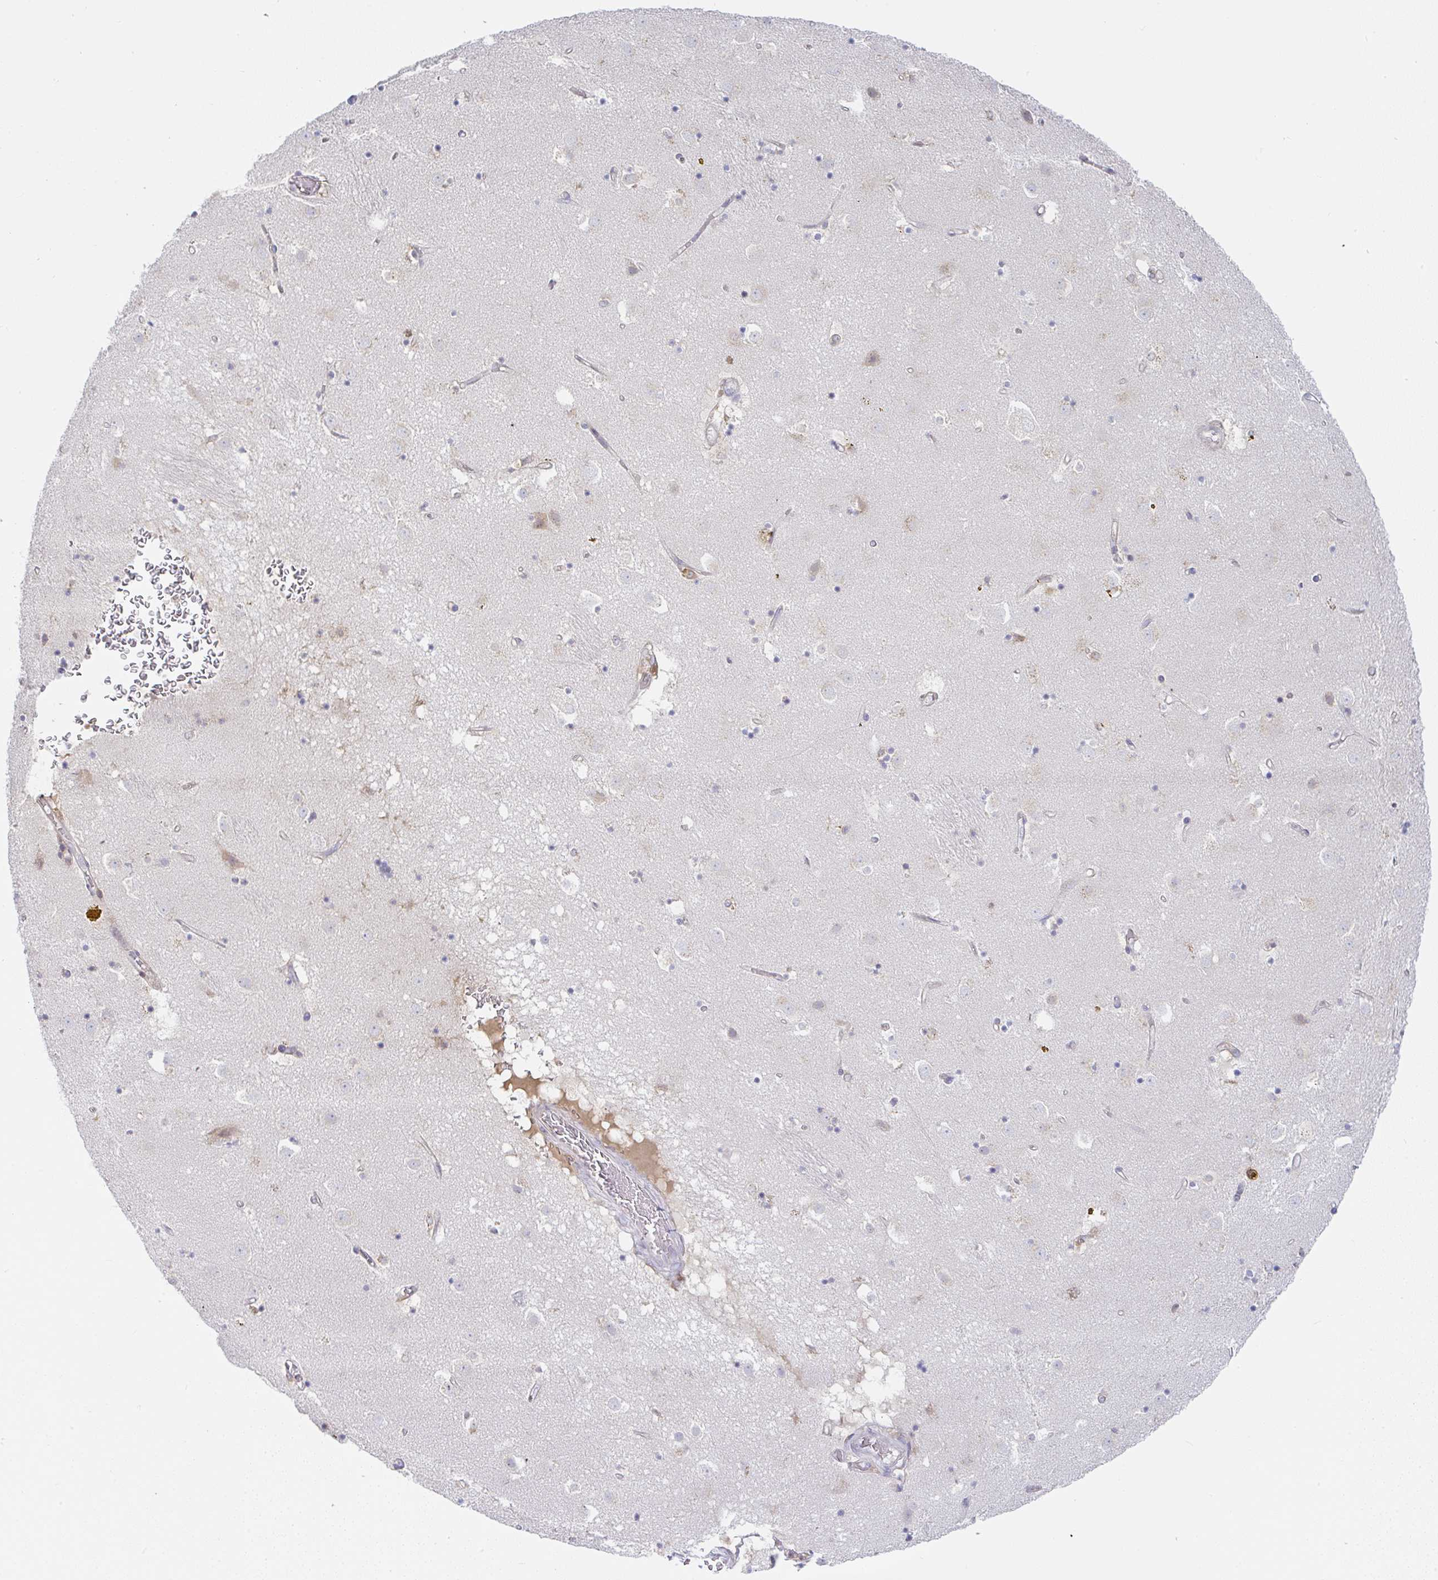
{"staining": {"intensity": "negative", "quantity": "none", "location": "none"}, "tissue": "caudate", "cell_type": "Glial cells", "image_type": "normal", "snomed": [{"axis": "morphology", "description": "Normal tissue, NOS"}, {"axis": "topography", "description": "Lateral ventricle wall"}], "caption": "Caudate stained for a protein using immunohistochemistry (IHC) shows no positivity glial cells.", "gene": "DERL2", "patient": {"sex": "male", "age": 58}}